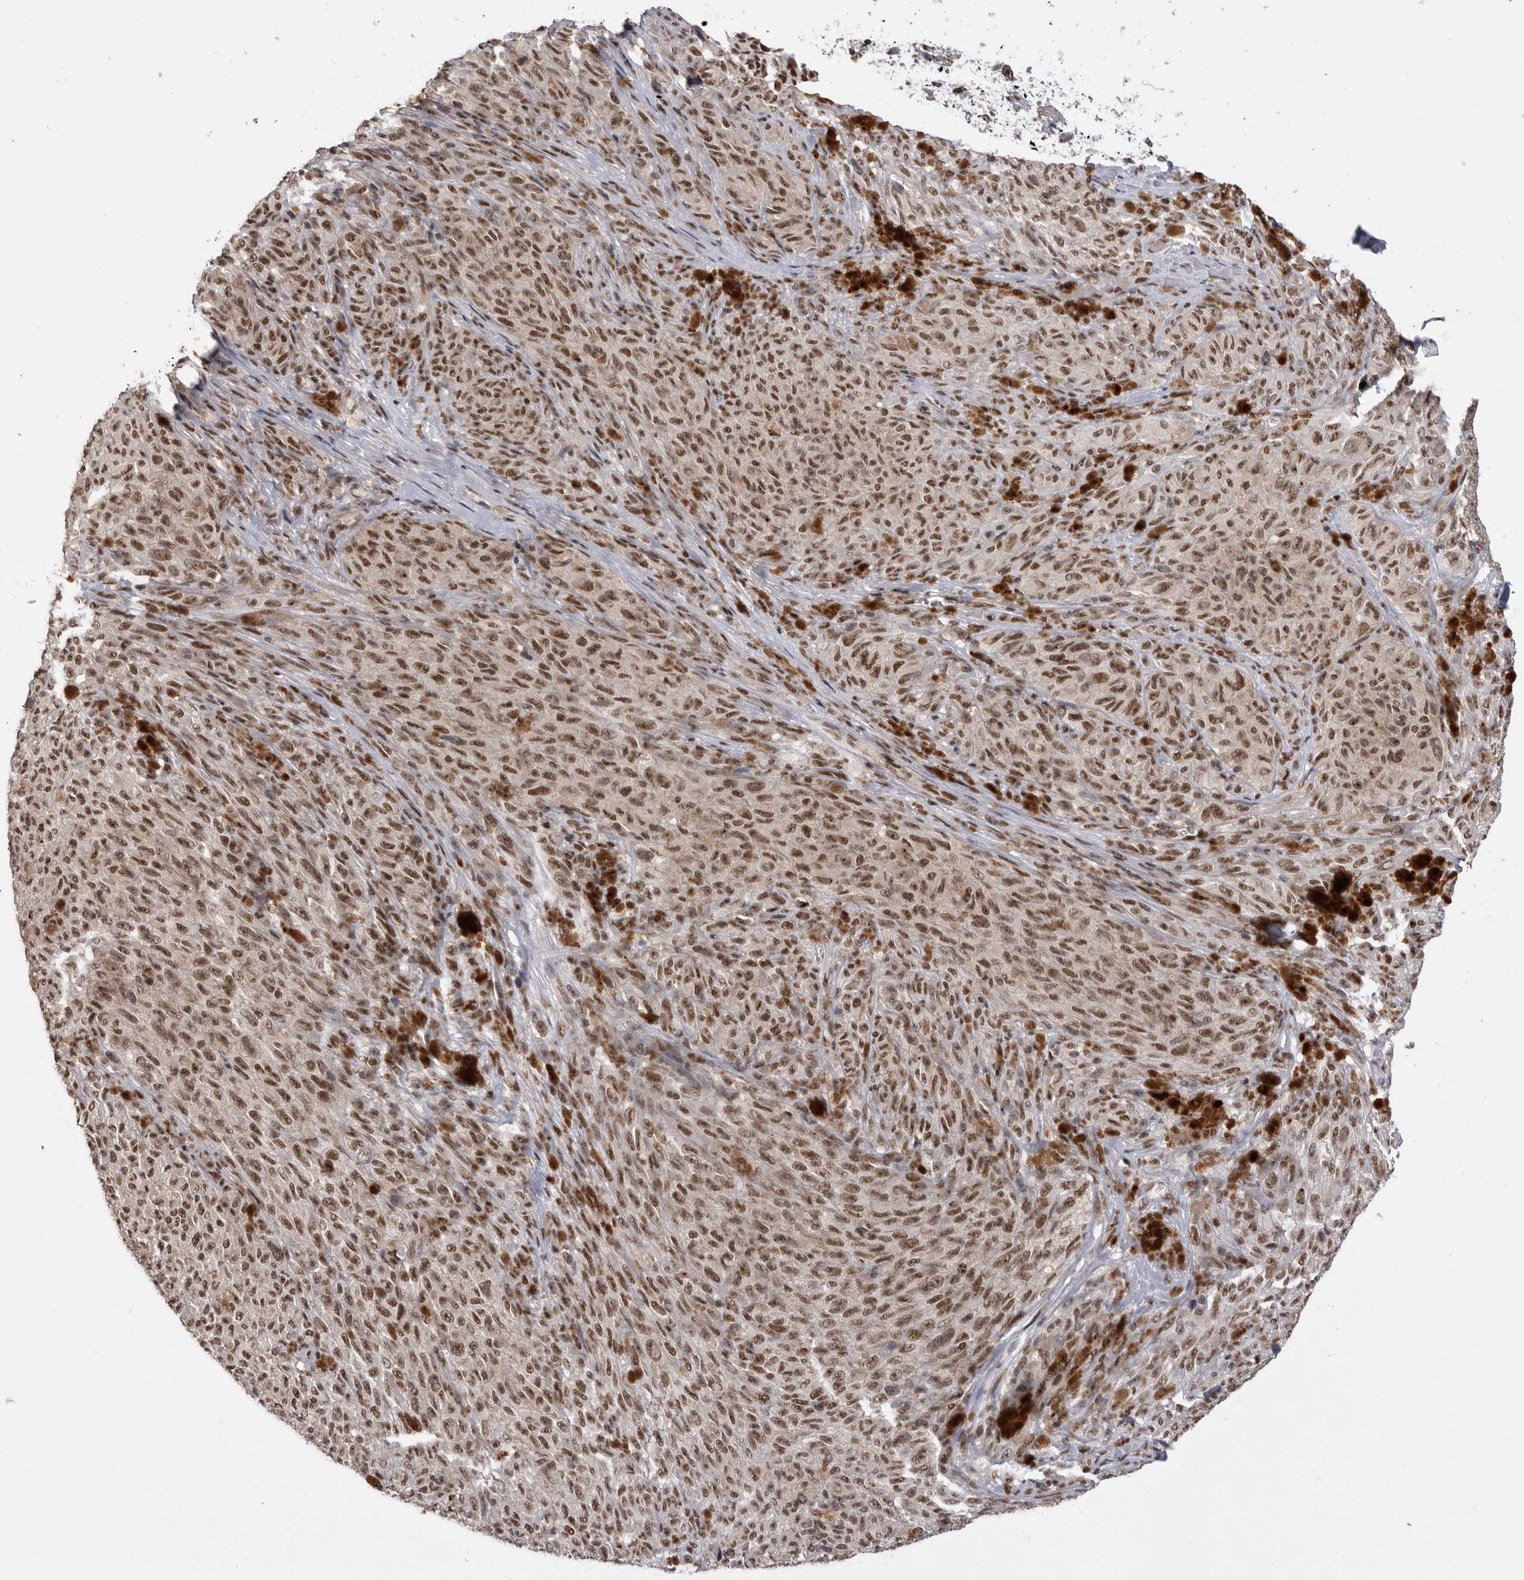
{"staining": {"intensity": "moderate", "quantity": ">75%", "location": "nuclear"}, "tissue": "melanoma", "cell_type": "Tumor cells", "image_type": "cancer", "snomed": [{"axis": "morphology", "description": "Malignant melanoma, NOS"}, {"axis": "topography", "description": "Skin"}], "caption": "There is medium levels of moderate nuclear expression in tumor cells of malignant melanoma, as demonstrated by immunohistochemical staining (brown color).", "gene": "PPP1R8", "patient": {"sex": "female", "age": 82}}